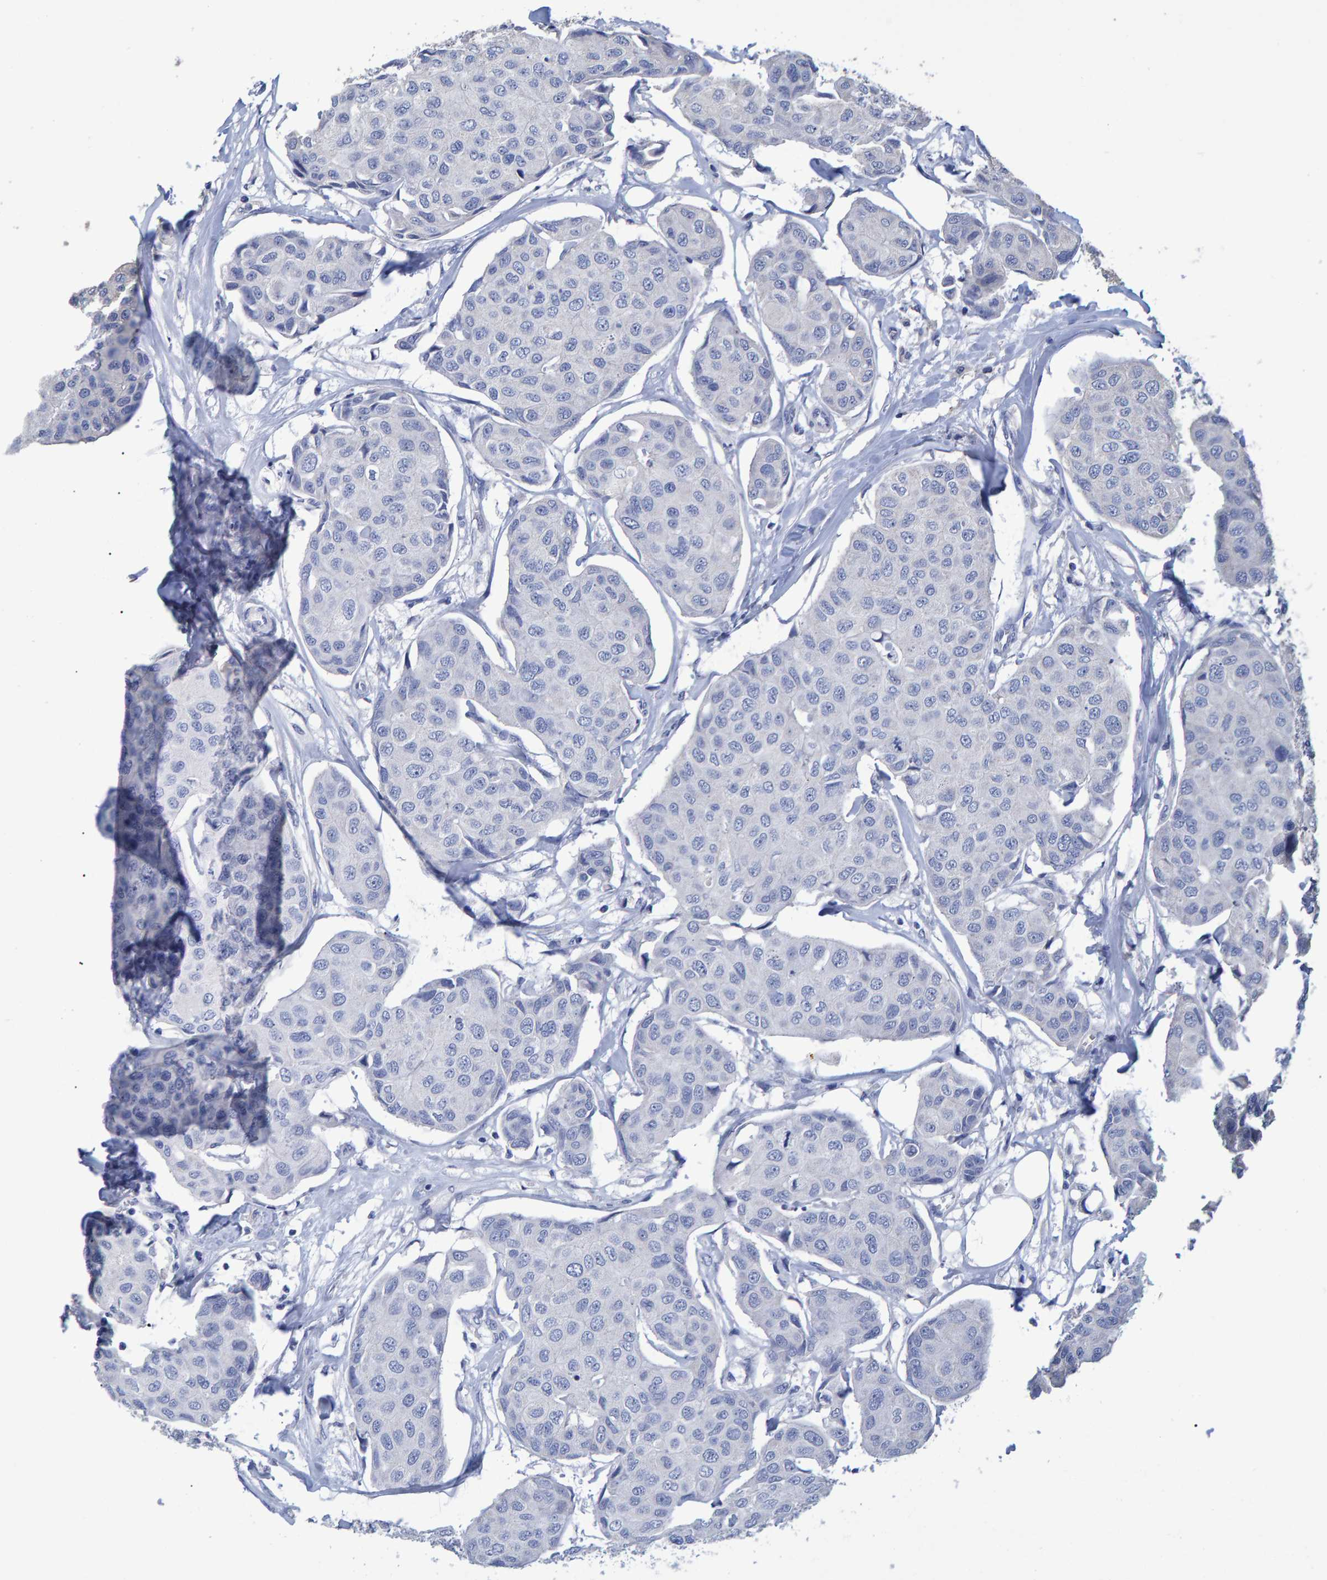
{"staining": {"intensity": "negative", "quantity": "none", "location": "none"}, "tissue": "breast cancer", "cell_type": "Tumor cells", "image_type": "cancer", "snomed": [{"axis": "morphology", "description": "Duct carcinoma"}, {"axis": "topography", "description": "Breast"}], "caption": "A photomicrograph of human infiltrating ductal carcinoma (breast) is negative for staining in tumor cells.", "gene": "HEMGN", "patient": {"sex": "female", "age": 80}}